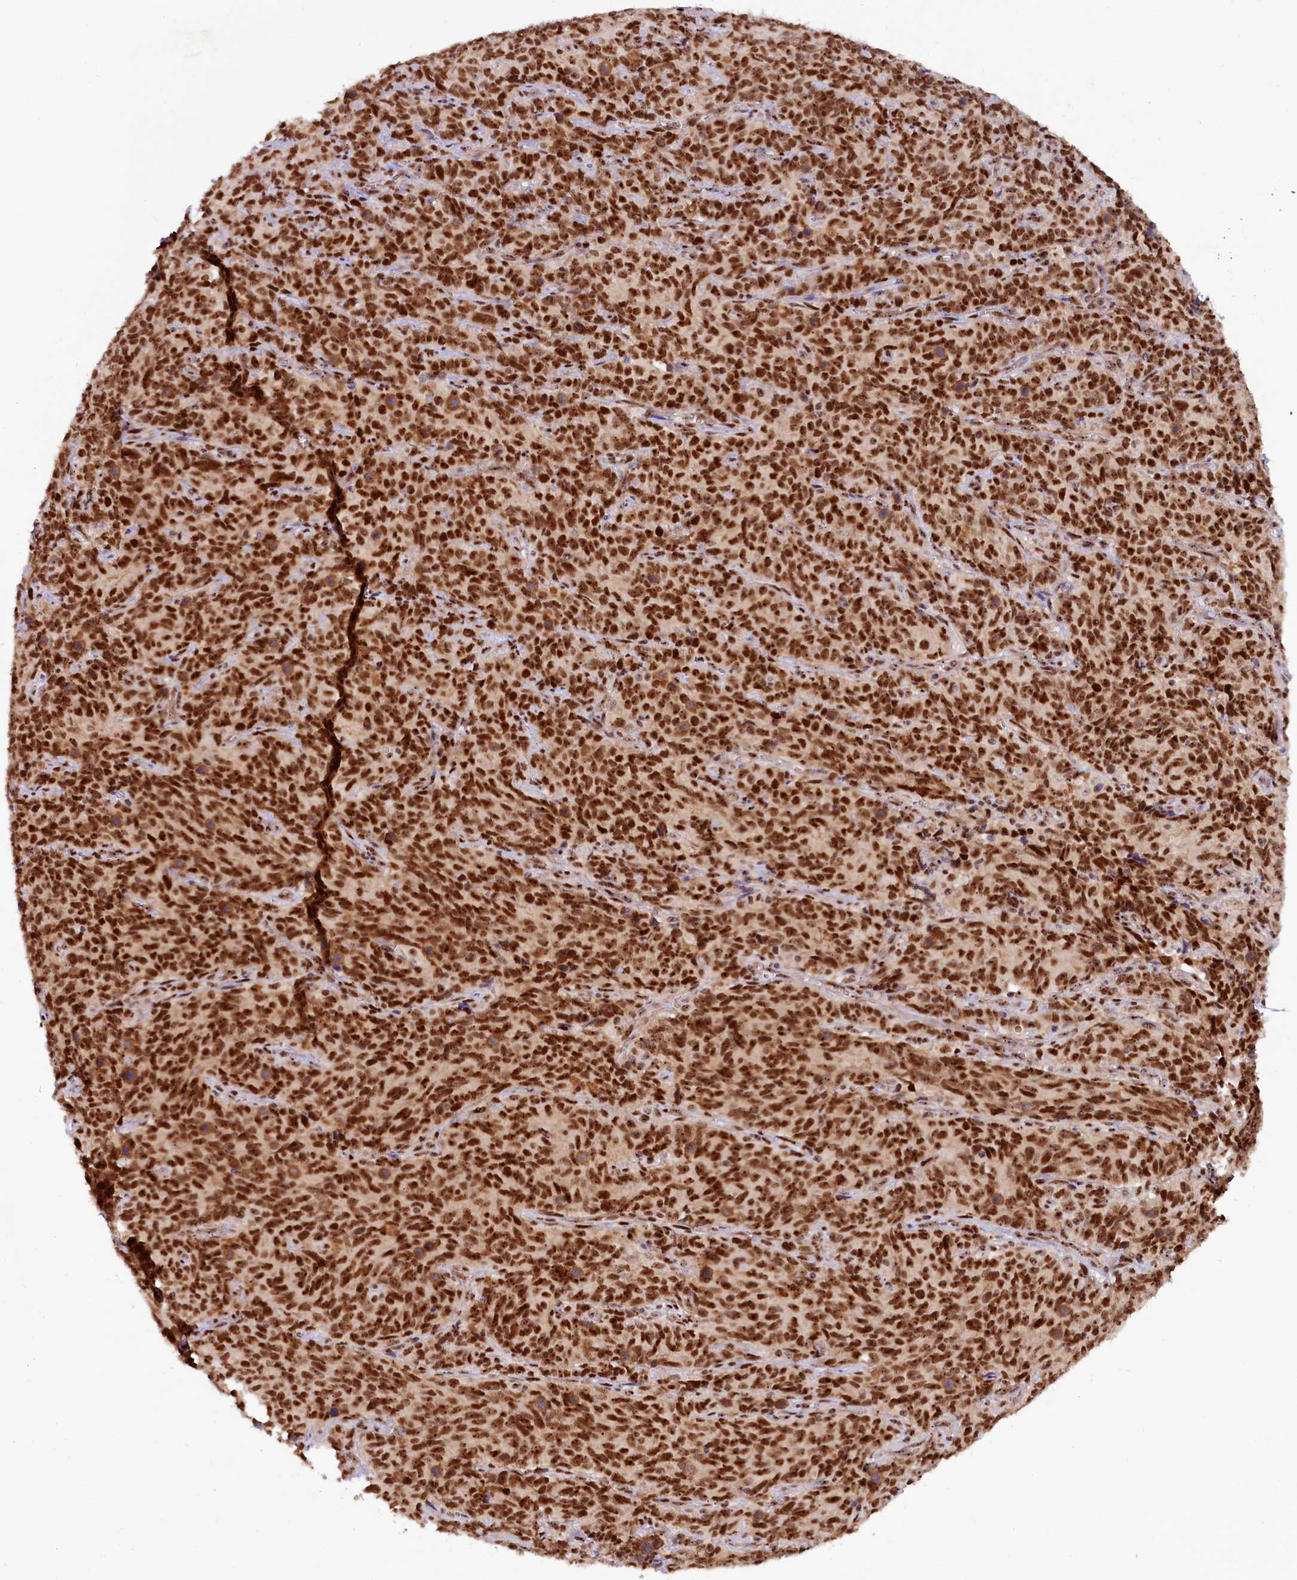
{"staining": {"intensity": "strong", "quantity": ">75%", "location": "nuclear"}, "tissue": "cervical cancer", "cell_type": "Tumor cells", "image_type": "cancer", "snomed": [{"axis": "morphology", "description": "Squamous cell carcinoma, NOS"}, {"axis": "topography", "description": "Cervix"}], "caption": "DAB (3,3'-diaminobenzidine) immunohistochemical staining of cervical cancer reveals strong nuclear protein expression in approximately >75% of tumor cells.", "gene": "TCOF1", "patient": {"sex": "female", "age": 60}}